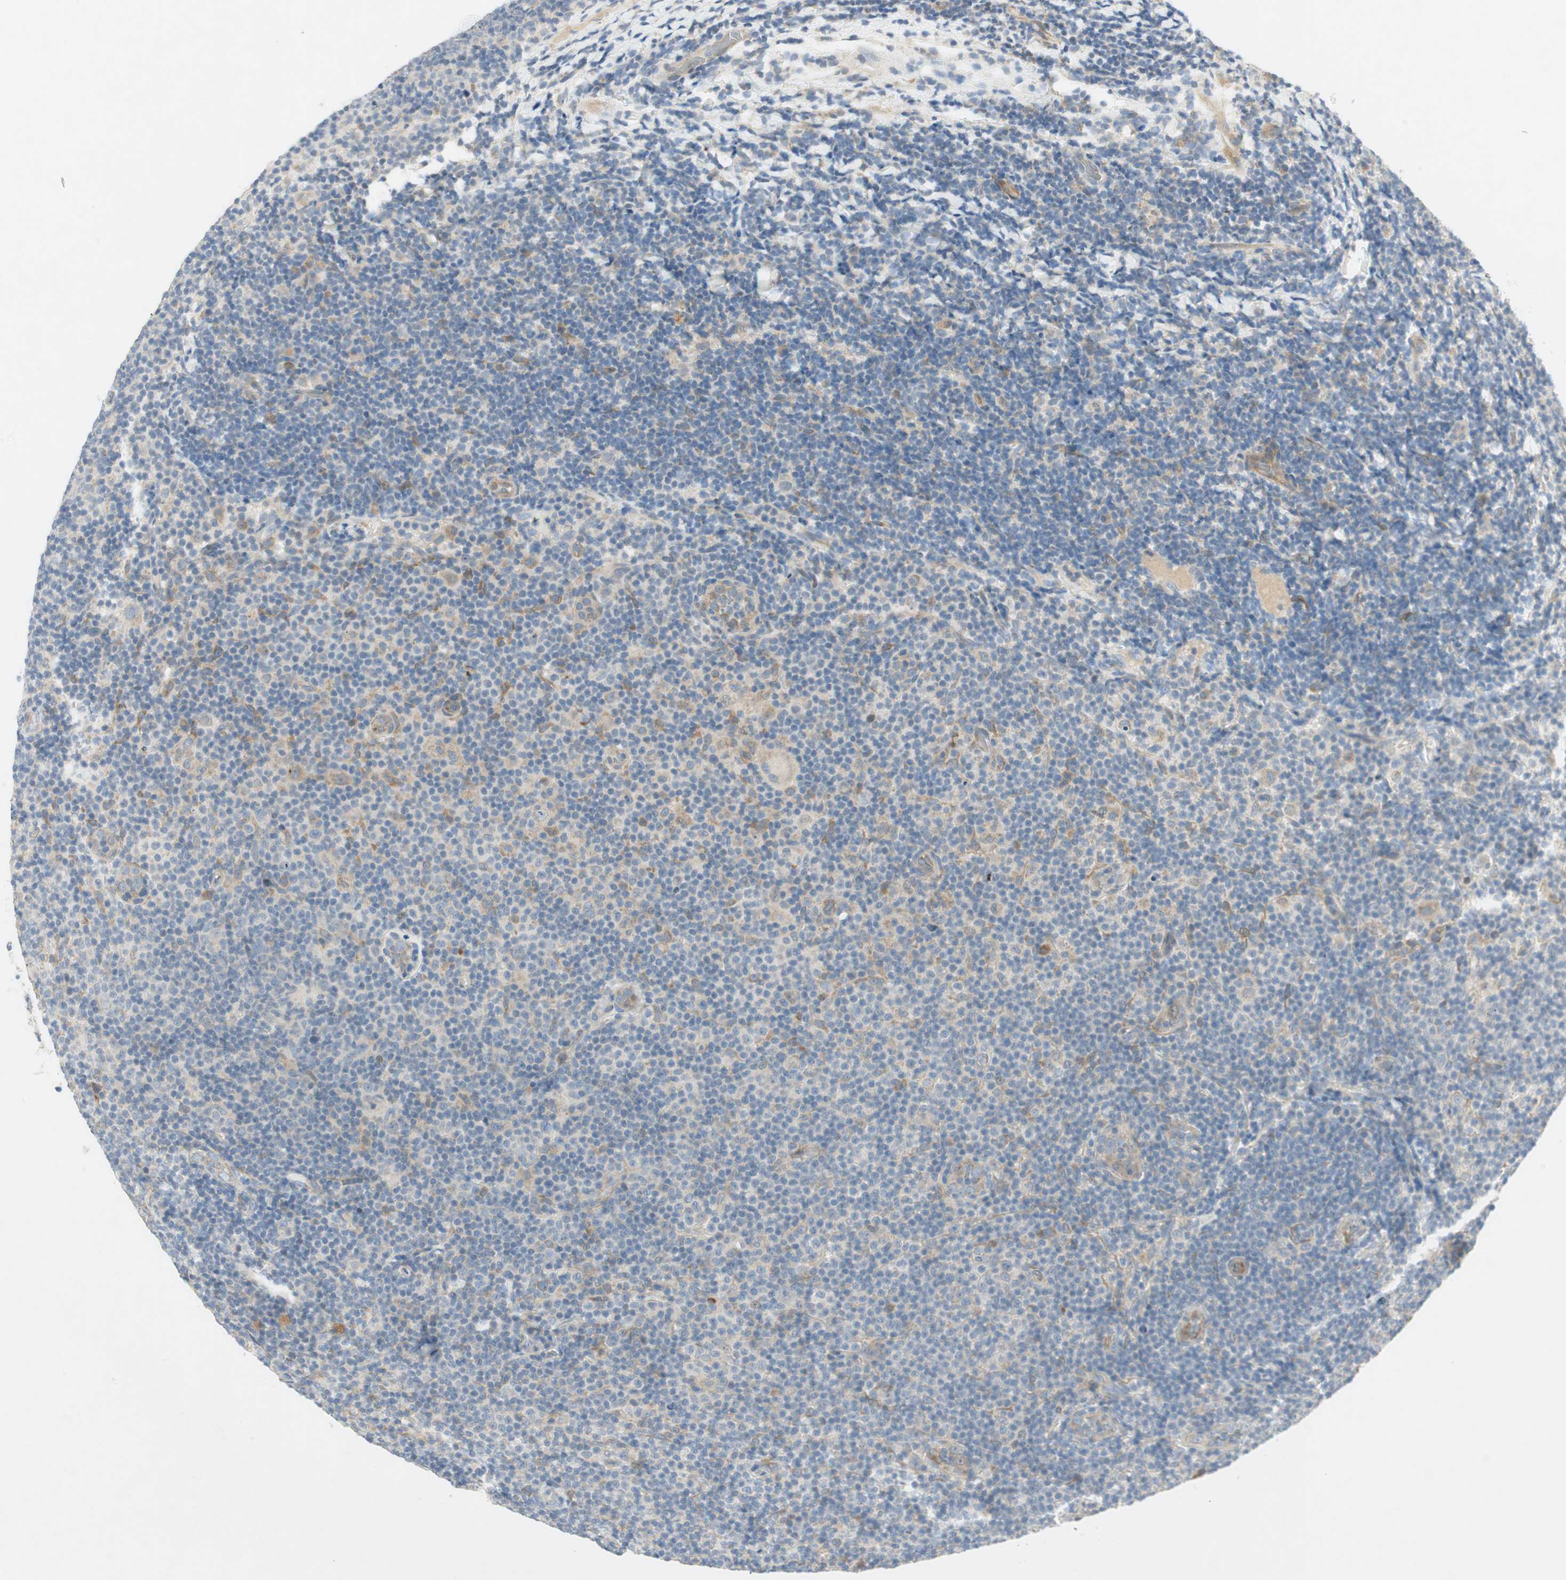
{"staining": {"intensity": "weak", "quantity": "<25%", "location": "cytoplasmic/membranous"}, "tissue": "lymphoma", "cell_type": "Tumor cells", "image_type": "cancer", "snomed": [{"axis": "morphology", "description": "Malignant lymphoma, non-Hodgkin's type, Low grade"}, {"axis": "topography", "description": "Lymph node"}], "caption": "This image is of lymphoma stained with immunohistochemistry to label a protein in brown with the nuclei are counter-stained blue. There is no expression in tumor cells.", "gene": "STON1-GTF2A1L", "patient": {"sex": "male", "age": 83}}